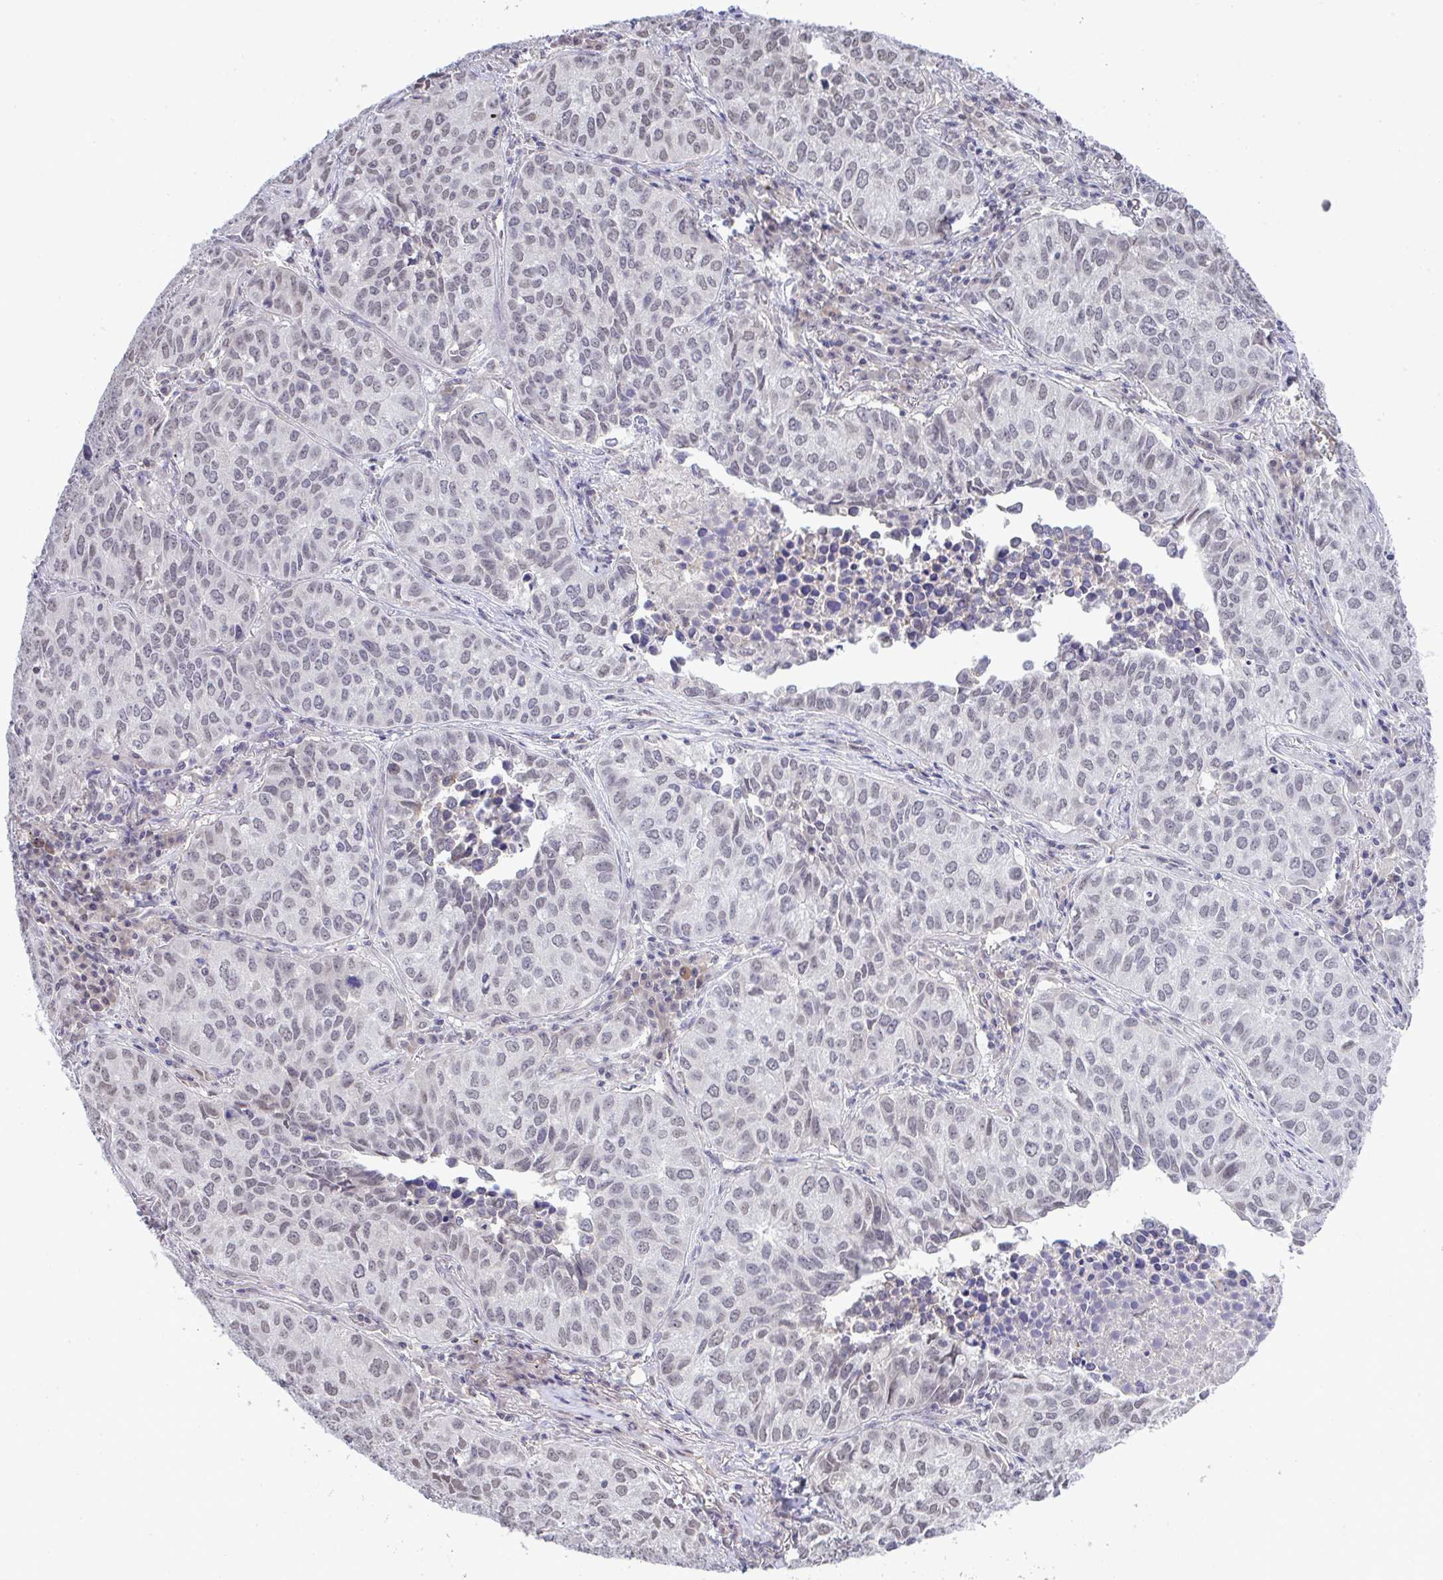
{"staining": {"intensity": "weak", "quantity": "25%-75%", "location": "nuclear"}, "tissue": "lung cancer", "cell_type": "Tumor cells", "image_type": "cancer", "snomed": [{"axis": "morphology", "description": "Adenocarcinoma, NOS"}, {"axis": "topography", "description": "Lung"}], "caption": "About 25%-75% of tumor cells in lung cancer (adenocarcinoma) reveal weak nuclear protein positivity as visualized by brown immunohistochemical staining.", "gene": "C9orf64", "patient": {"sex": "female", "age": 50}}